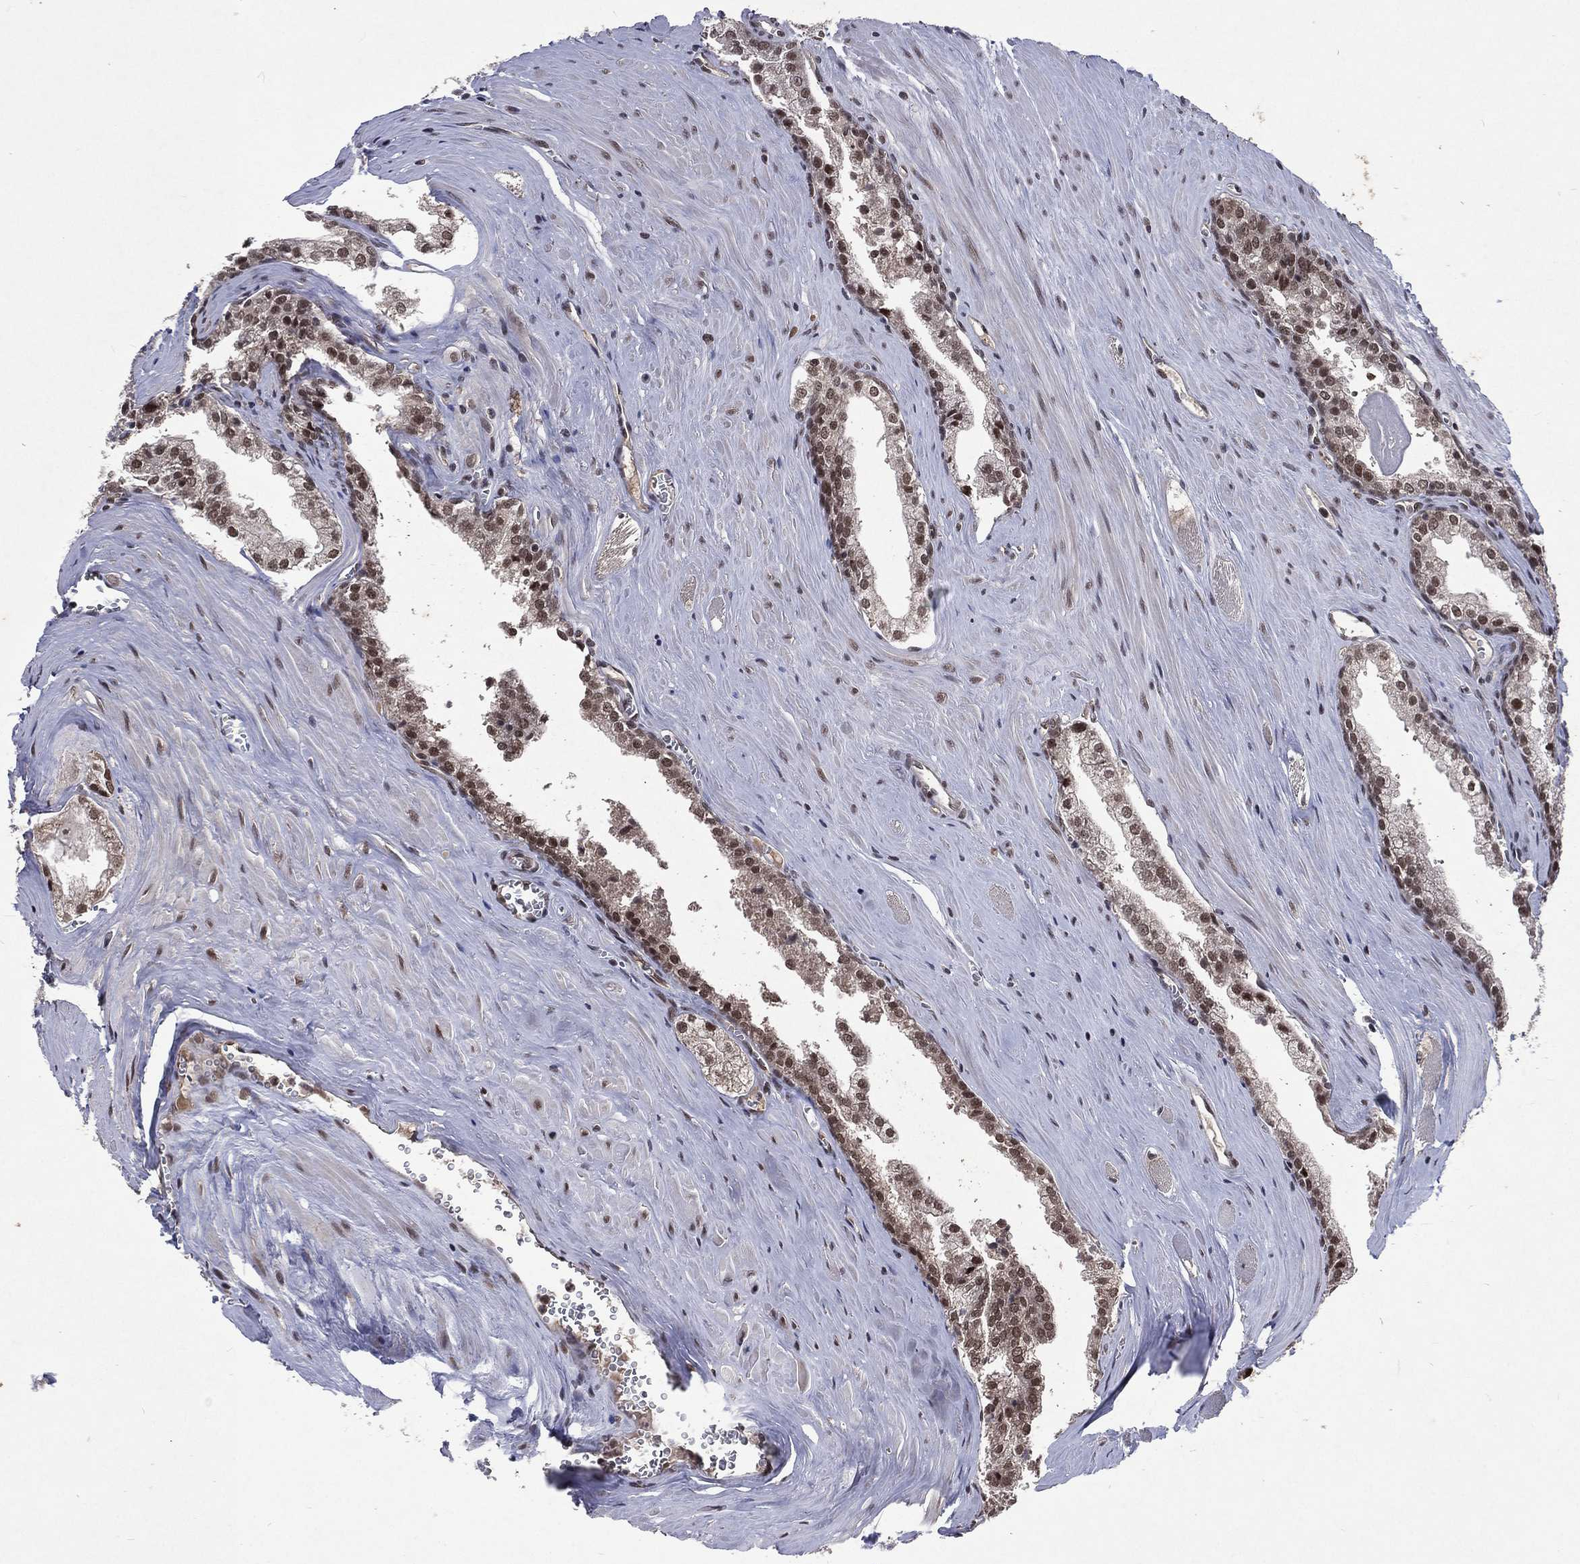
{"staining": {"intensity": "moderate", "quantity": "25%-75%", "location": "nuclear"}, "tissue": "prostate cancer", "cell_type": "Tumor cells", "image_type": "cancer", "snomed": [{"axis": "morphology", "description": "Adenocarcinoma, NOS"}, {"axis": "topography", "description": "Prostate"}], "caption": "Moderate nuclear positivity is present in approximately 25%-75% of tumor cells in prostate cancer (adenocarcinoma).", "gene": "DMAP1", "patient": {"sex": "male", "age": 72}}